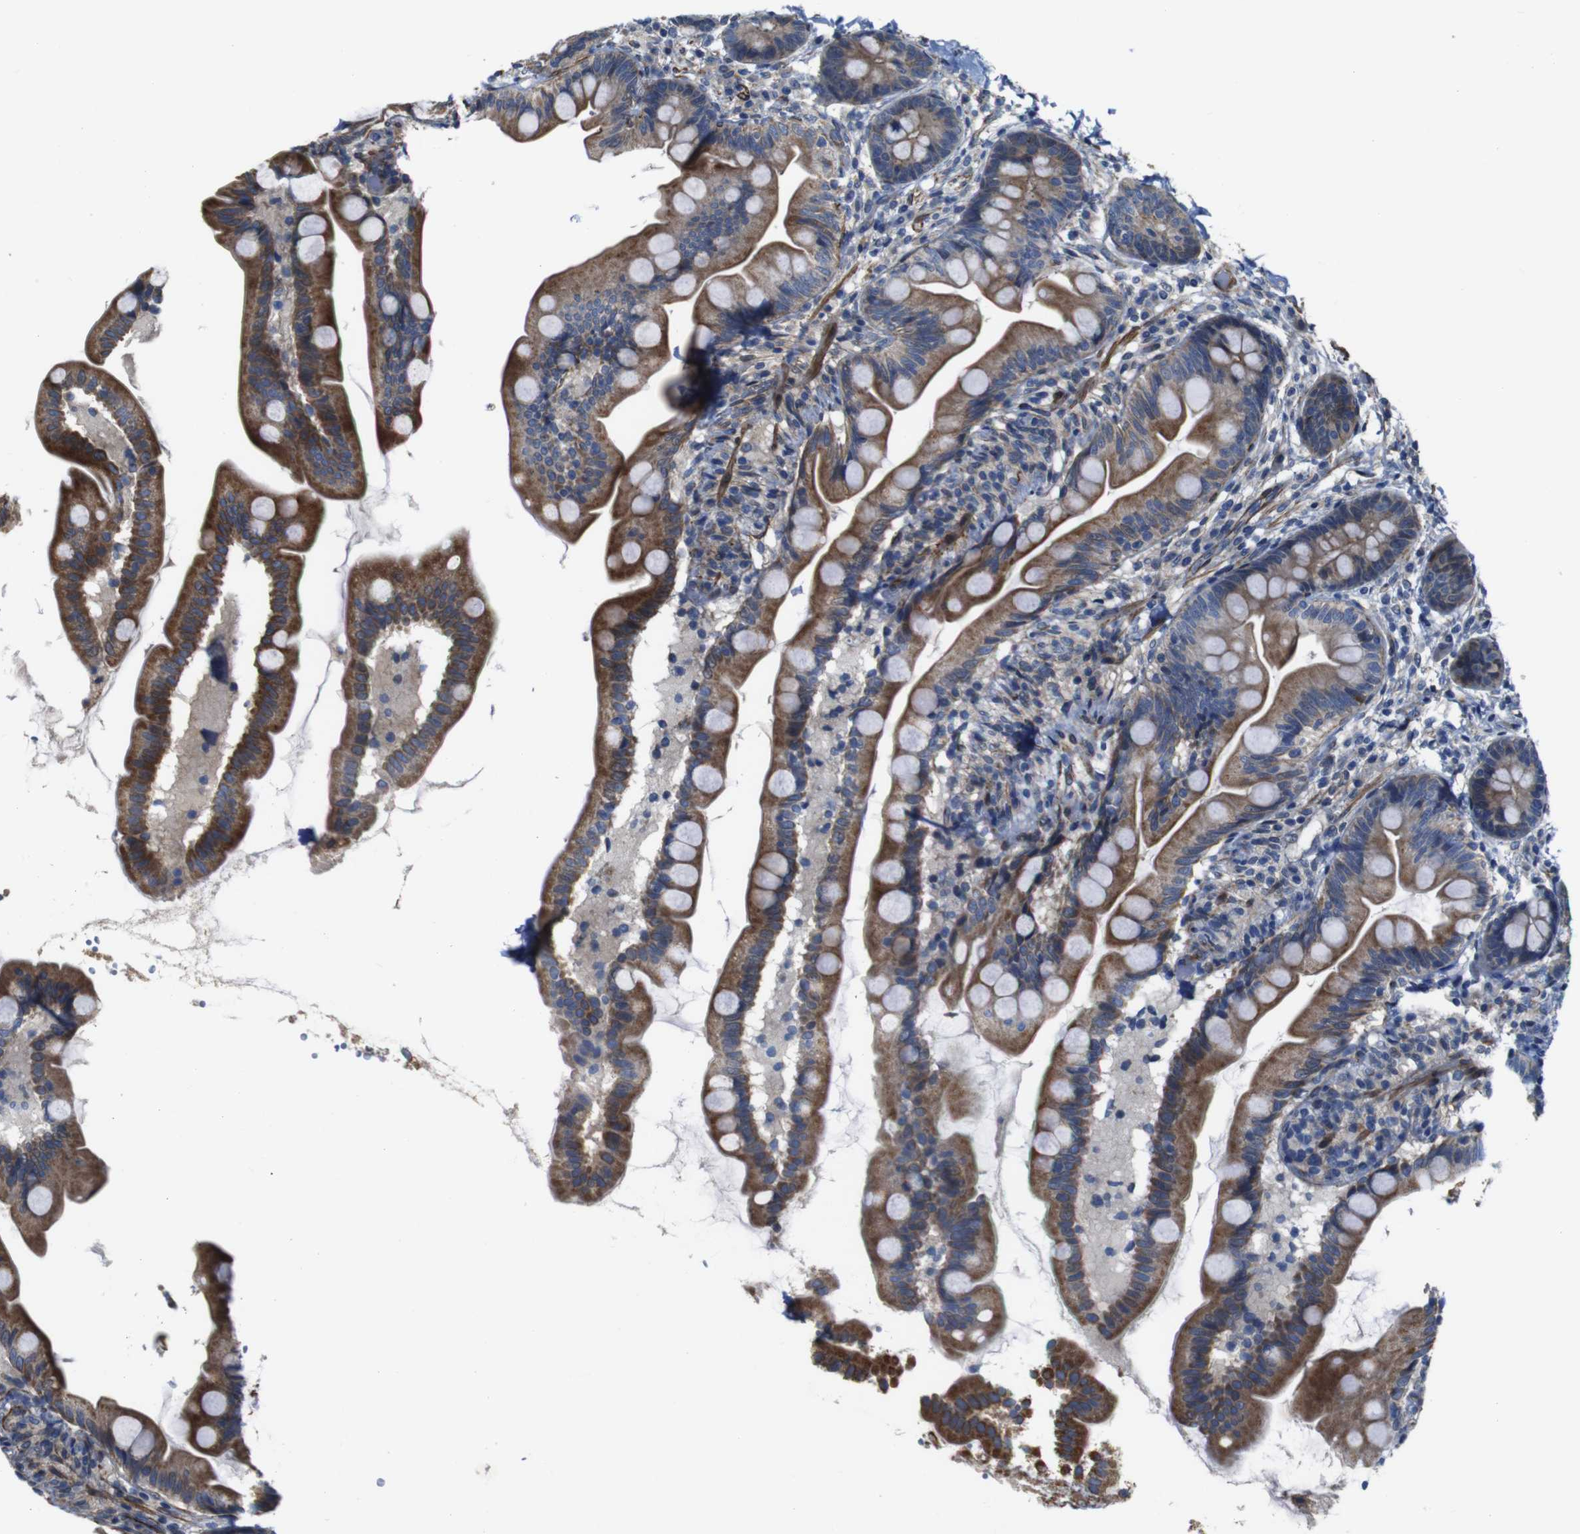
{"staining": {"intensity": "moderate", "quantity": ">75%", "location": "cytoplasmic/membranous"}, "tissue": "small intestine", "cell_type": "Glandular cells", "image_type": "normal", "snomed": [{"axis": "morphology", "description": "Normal tissue, NOS"}, {"axis": "topography", "description": "Small intestine"}], "caption": "A brown stain shows moderate cytoplasmic/membranous expression of a protein in glandular cells of unremarkable small intestine. The protein of interest is shown in brown color, while the nuclei are stained blue.", "gene": "GGT7", "patient": {"sex": "female", "age": 56}}